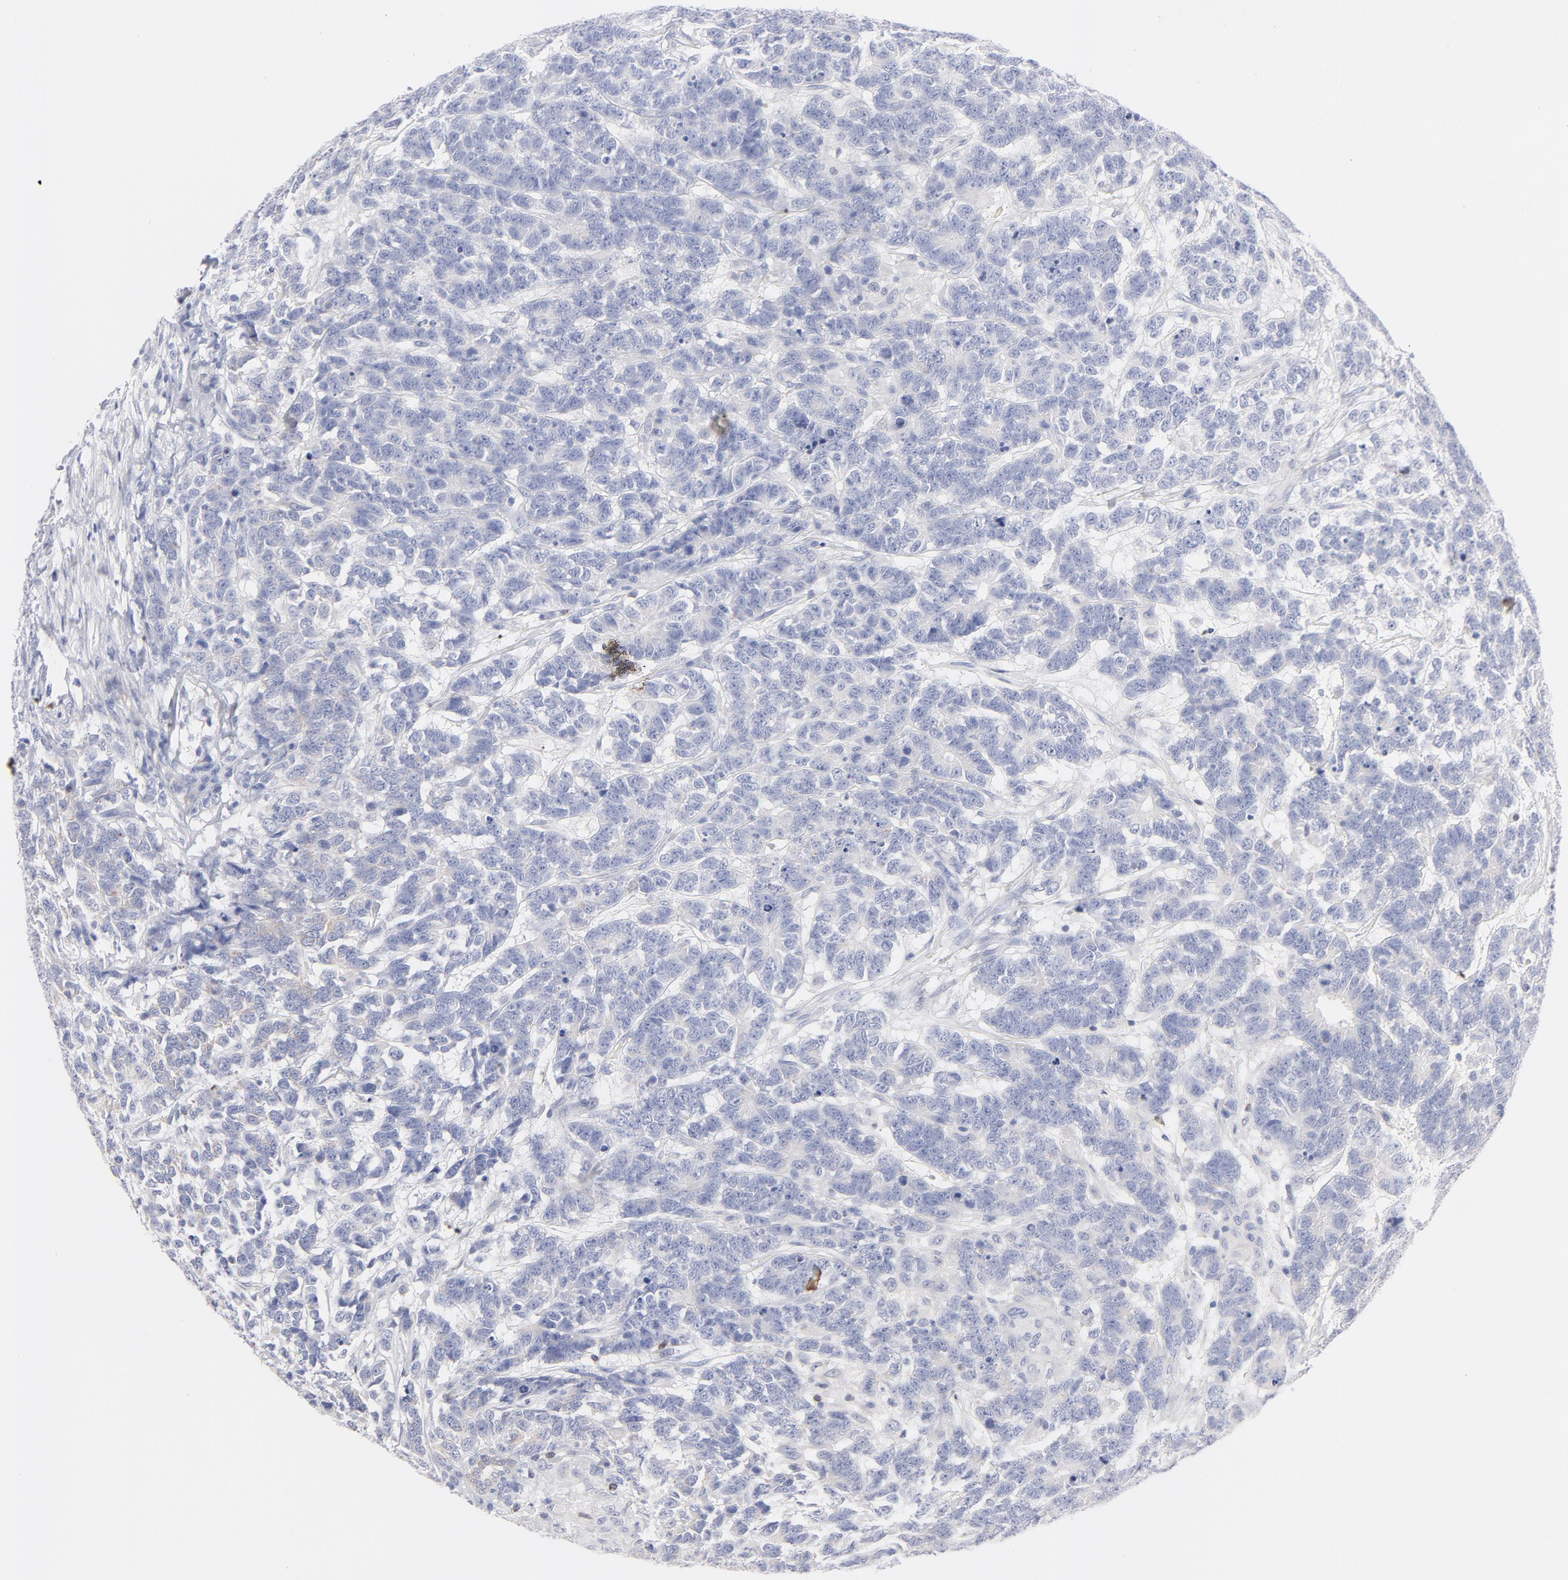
{"staining": {"intensity": "negative", "quantity": "none", "location": "none"}, "tissue": "testis cancer", "cell_type": "Tumor cells", "image_type": "cancer", "snomed": [{"axis": "morphology", "description": "Carcinoma, Embryonal, NOS"}, {"axis": "topography", "description": "Testis"}], "caption": "This is an IHC image of human embryonal carcinoma (testis). There is no positivity in tumor cells.", "gene": "MID1", "patient": {"sex": "male", "age": 26}}